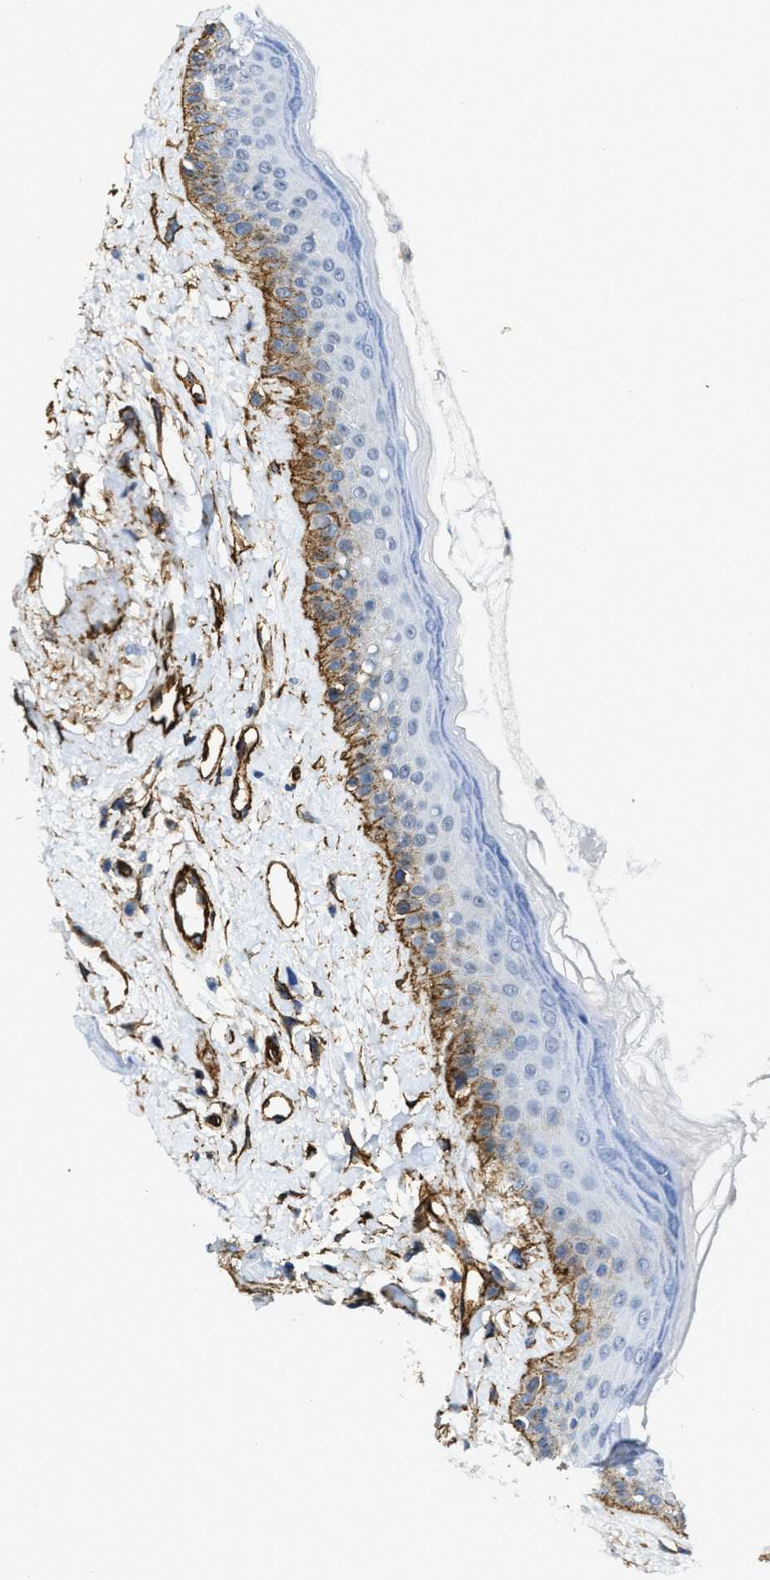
{"staining": {"intensity": "weak", "quantity": "25%-75%", "location": "cytoplasmic/membranous"}, "tissue": "oral mucosa", "cell_type": "Squamous epithelial cells", "image_type": "normal", "snomed": [{"axis": "morphology", "description": "Normal tissue, NOS"}, {"axis": "topography", "description": "Skin"}, {"axis": "topography", "description": "Oral tissue"}], "caption": "Immunohistochemistry histopathology image of benign human oral mucosa stained for a protein (brown), which exhibits low levels of weak cytoplasmic/membranous expression in approximately 25%-75% of squamous epithelial cells.", "gene": "NAB1", "patient": {"sex": "male", "age": 84}}